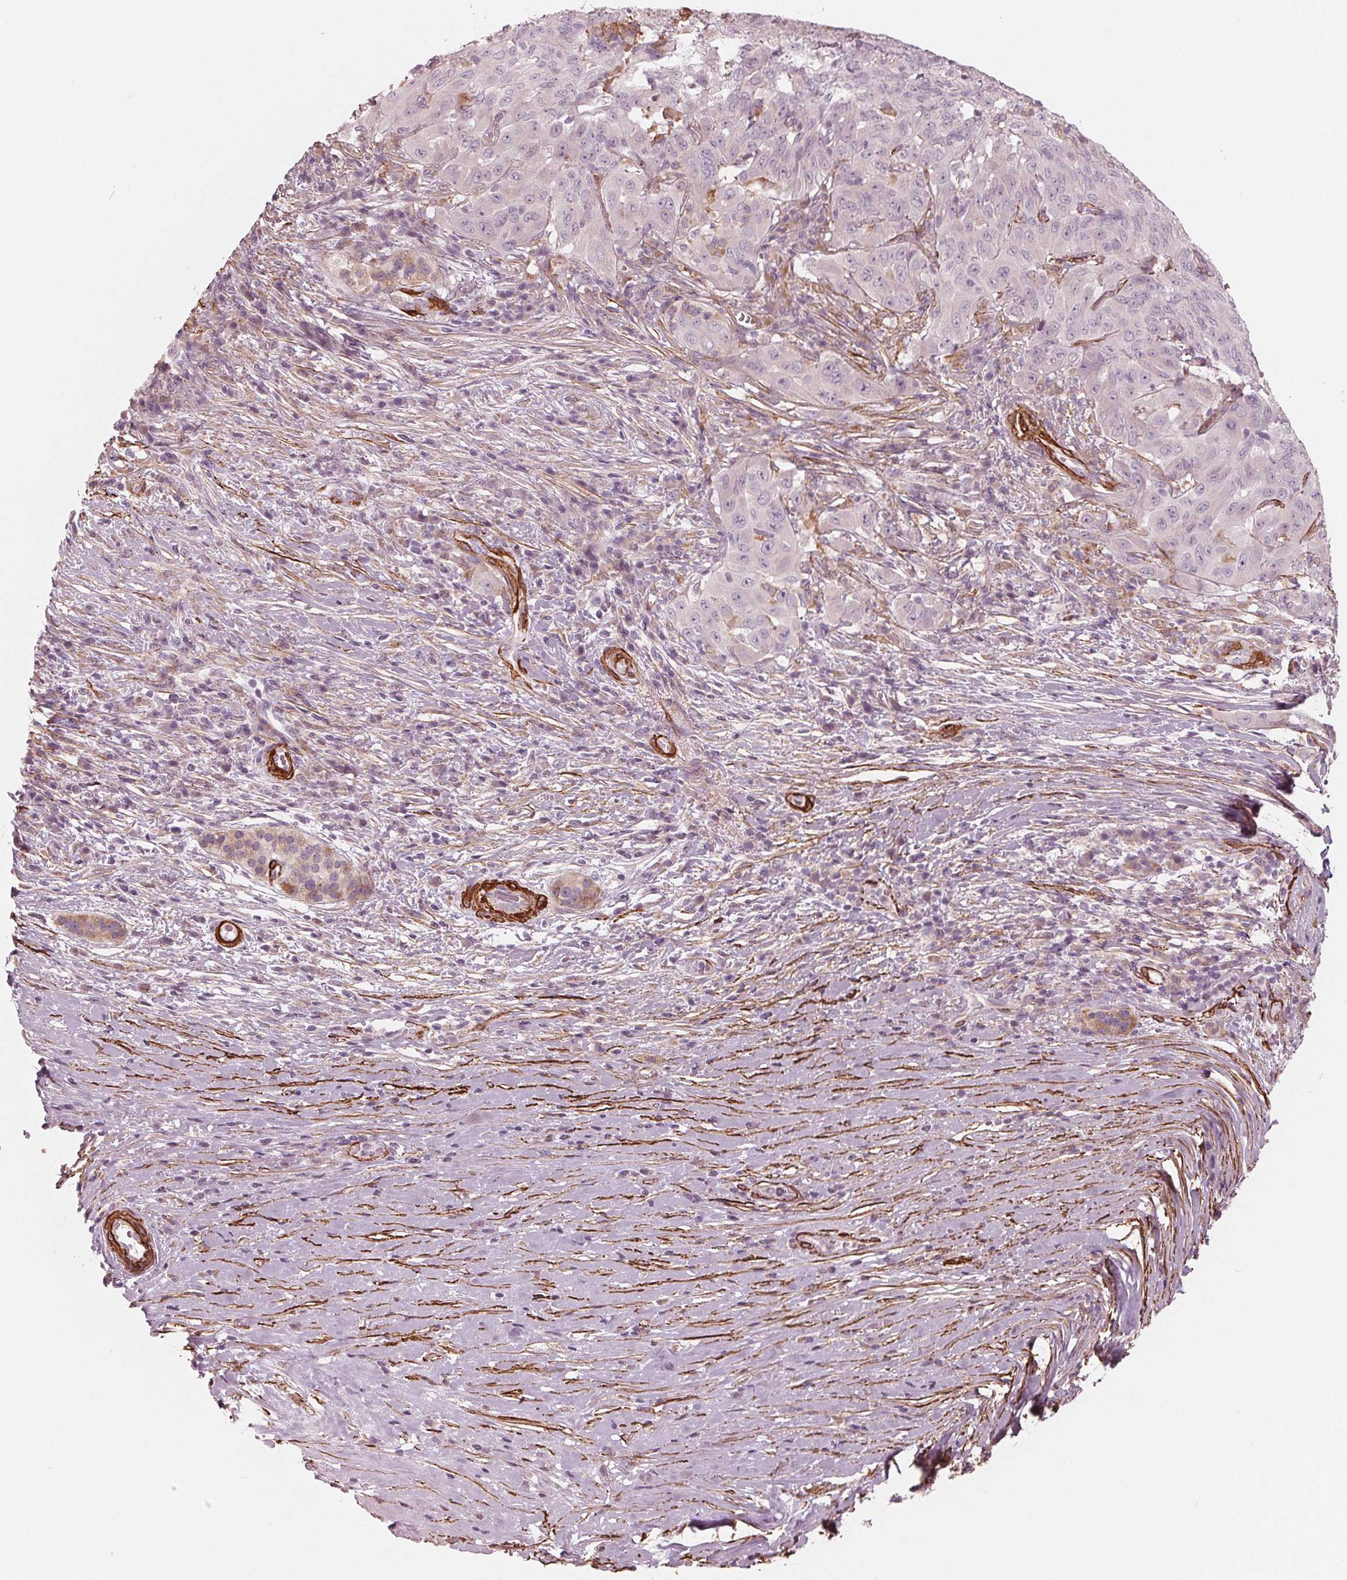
{"staining": {"intensity": "negative", "quantity": "none", "location": "none"}, "tissue": "pancreatic cancer", "cell_type": "Tumor cells", "image_type": "cancer", "snomed": [{"axis": "morphology", "description": "Adenocarcinoma, NOS"}, {"axis": "topography", "description": "Pancreas"}], "caption": "Pancreatic cancer was stained to show a protein in brown. There is no significant positivity in tumor cells.", "gene": "MIER3", "patient": {"sex": "male", "age": 63}}